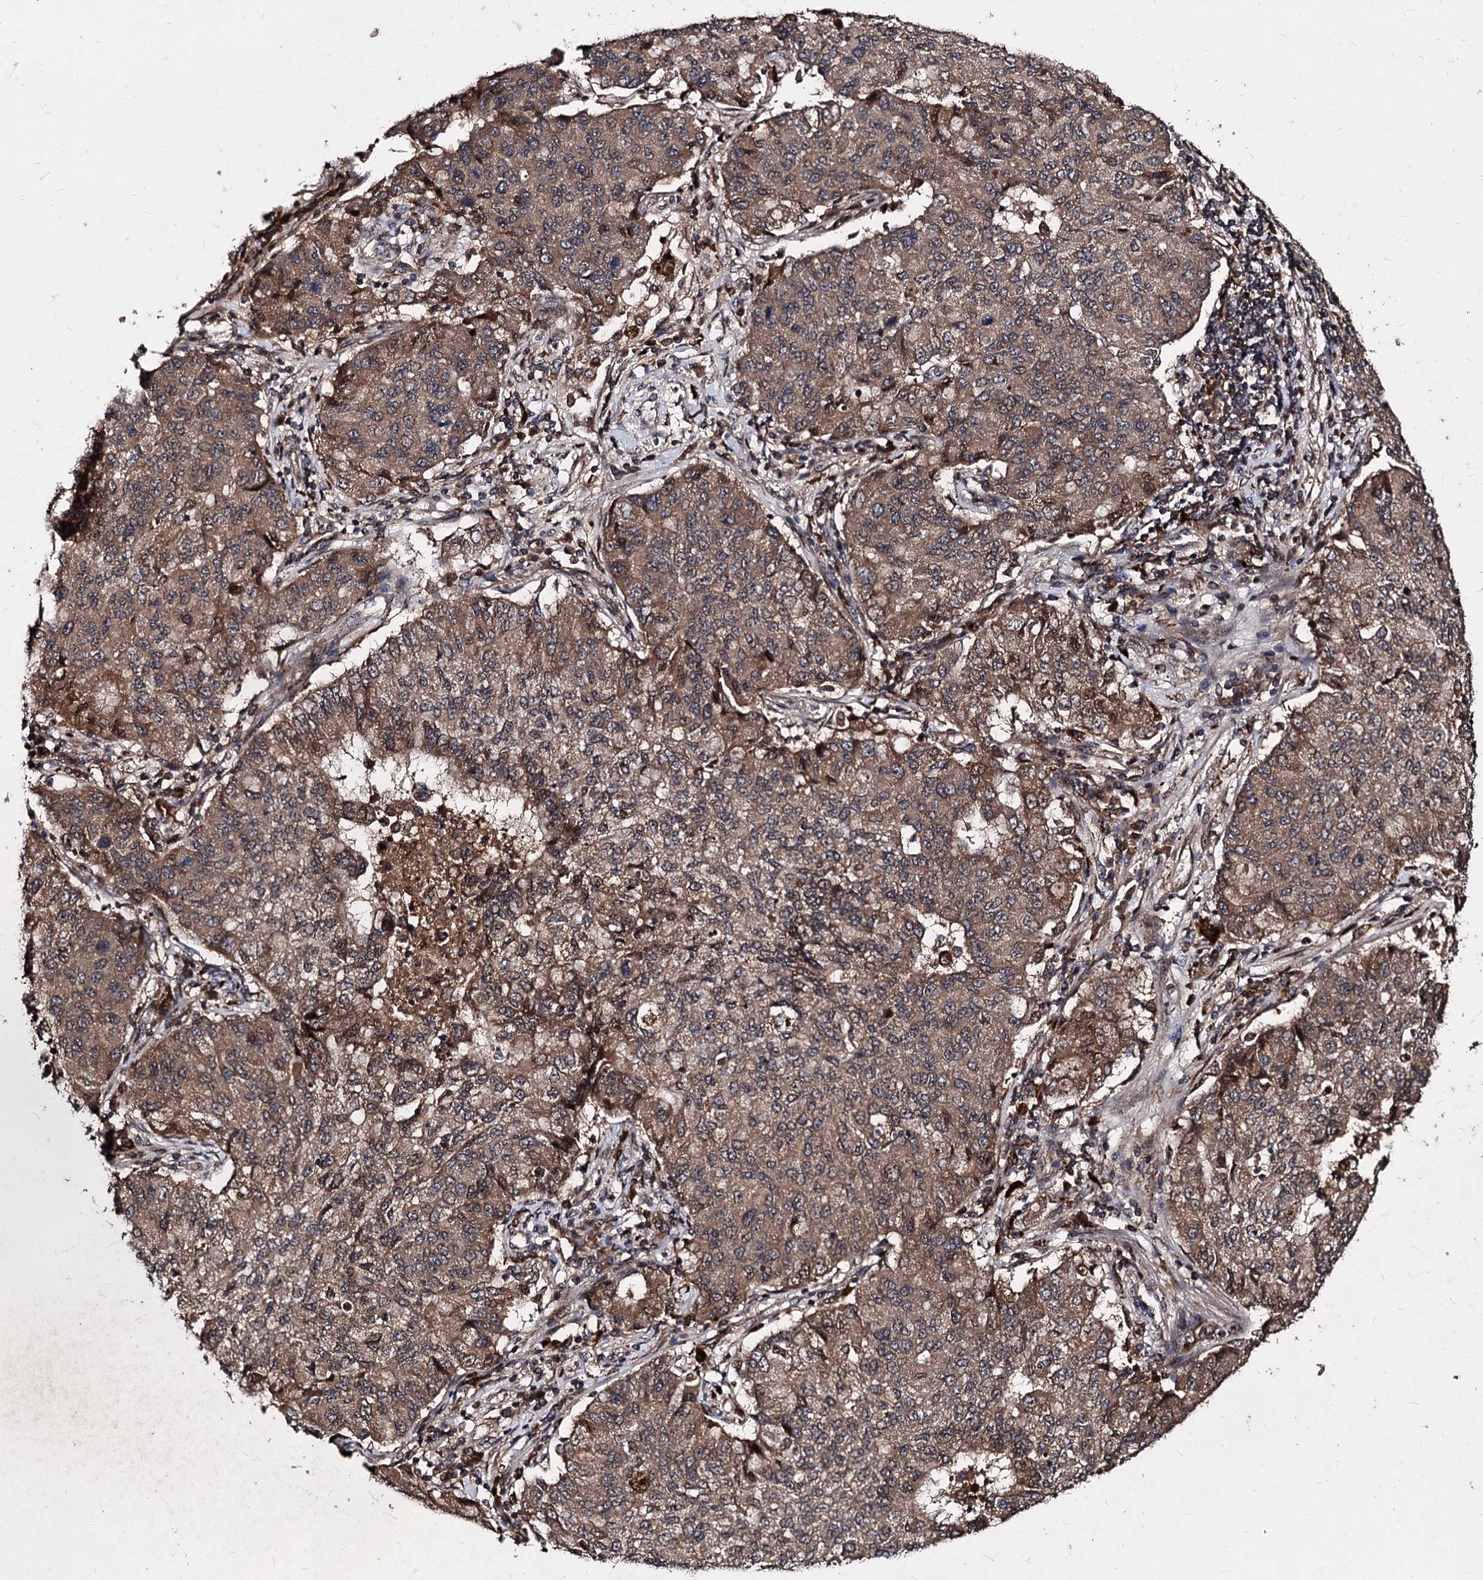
{"staining": {"intensity": "moderate", "quantity": ">75%", "location": "cytoplasmic/membranous"}, "tissue": "lung cancer", "cell_type": "Tumor cells", "image_type": "cancer", "snomed": [{"axis": "morphology", "description": "Squamous cell carcinoma, NOS"}, {"axis": "topography", "description": "Lung"}], "caption": "Lung cancer stained with DAB immunohistochemistry demonstrates medium levels of moderate cytoplasmic/membranous staining in about >75% of tumor cells.", "gene": "BCL2L2", "patient": {"sex": "male", "age": 74}}